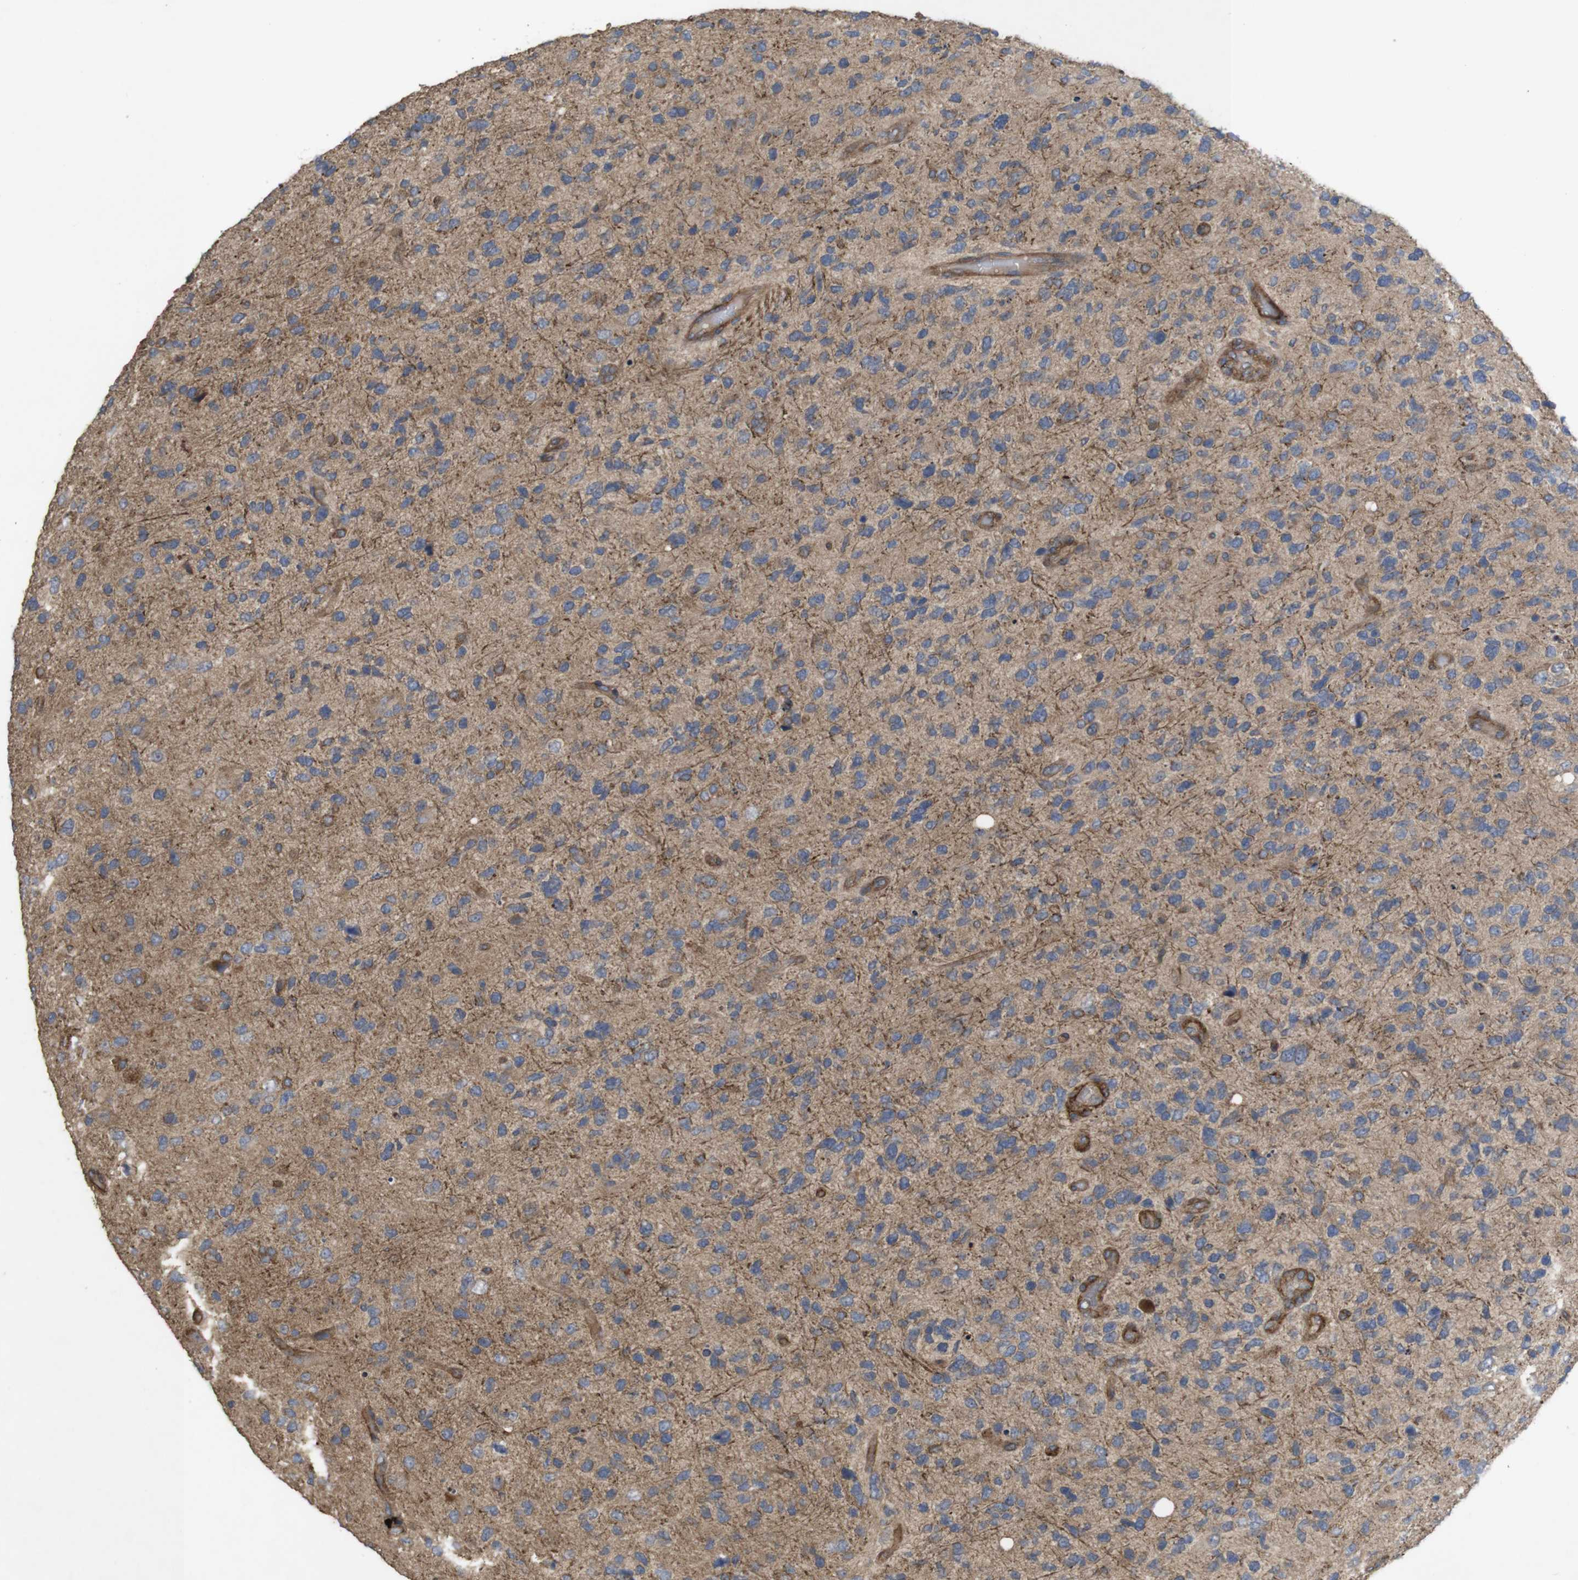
{"staining": {"intensity": "weak", "quantity": ">75%", "location": "cytoplasmic/membranous"}, "tissue": "glioma", "cell_type": "Tumor cells", "image_type": "cancer", "snomed": [{"axis": "morphology", "description": "Glioma, malignant, High grade"}, {"axis": "topography", "description": "Brain"}], "caption": "Glioma stained for a protein (brown) demonstrates weak cytoplasmic/membranous positive expression in about >75% of tumor cells.", "gene": "KCNS3", "patient": {"sex": "female", "age": 58}}